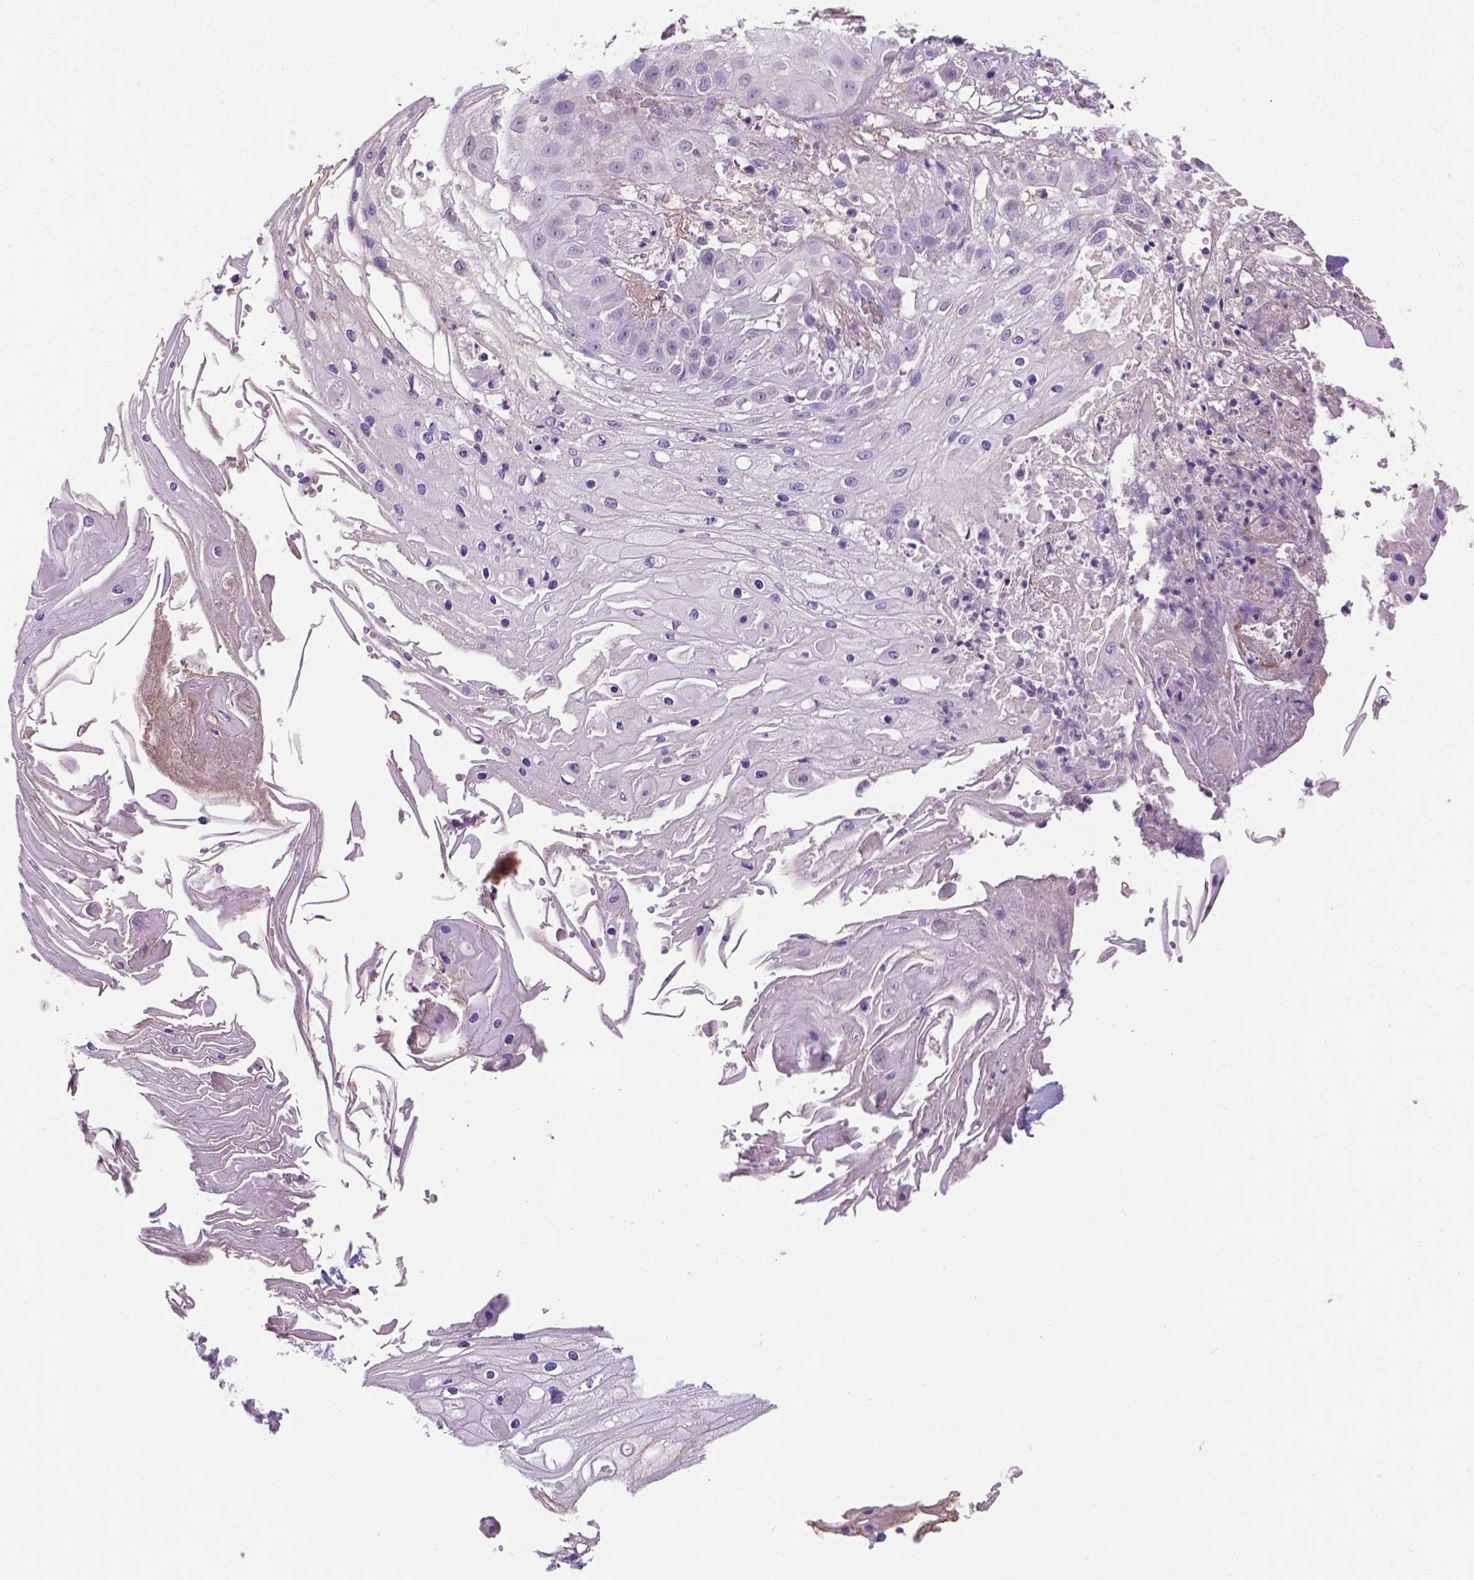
{"staining": {"intensity": "negative", "quantity": "none", "location": "none"}, "tissue": "skin cancer", "cell_type": "Tumor cells", "image_type": "cancer", "snomed": [{"axis": "morphology", "description": "Squamous cell carcinoma, NOS"}, {"axis": "topography", "description": "Skin"}], "caption": "Immunohistochemistry photomicrograph of neoplastic tissue: skin cancer (squamous cell carcinoma) stained with DAB shows no significant protein staining in tumor cells. (DAB (3,3'-diaminobenzidine) IHC, high magnification).", "gene": "APOE", "patient": {"sex": "male", "age": 70}}